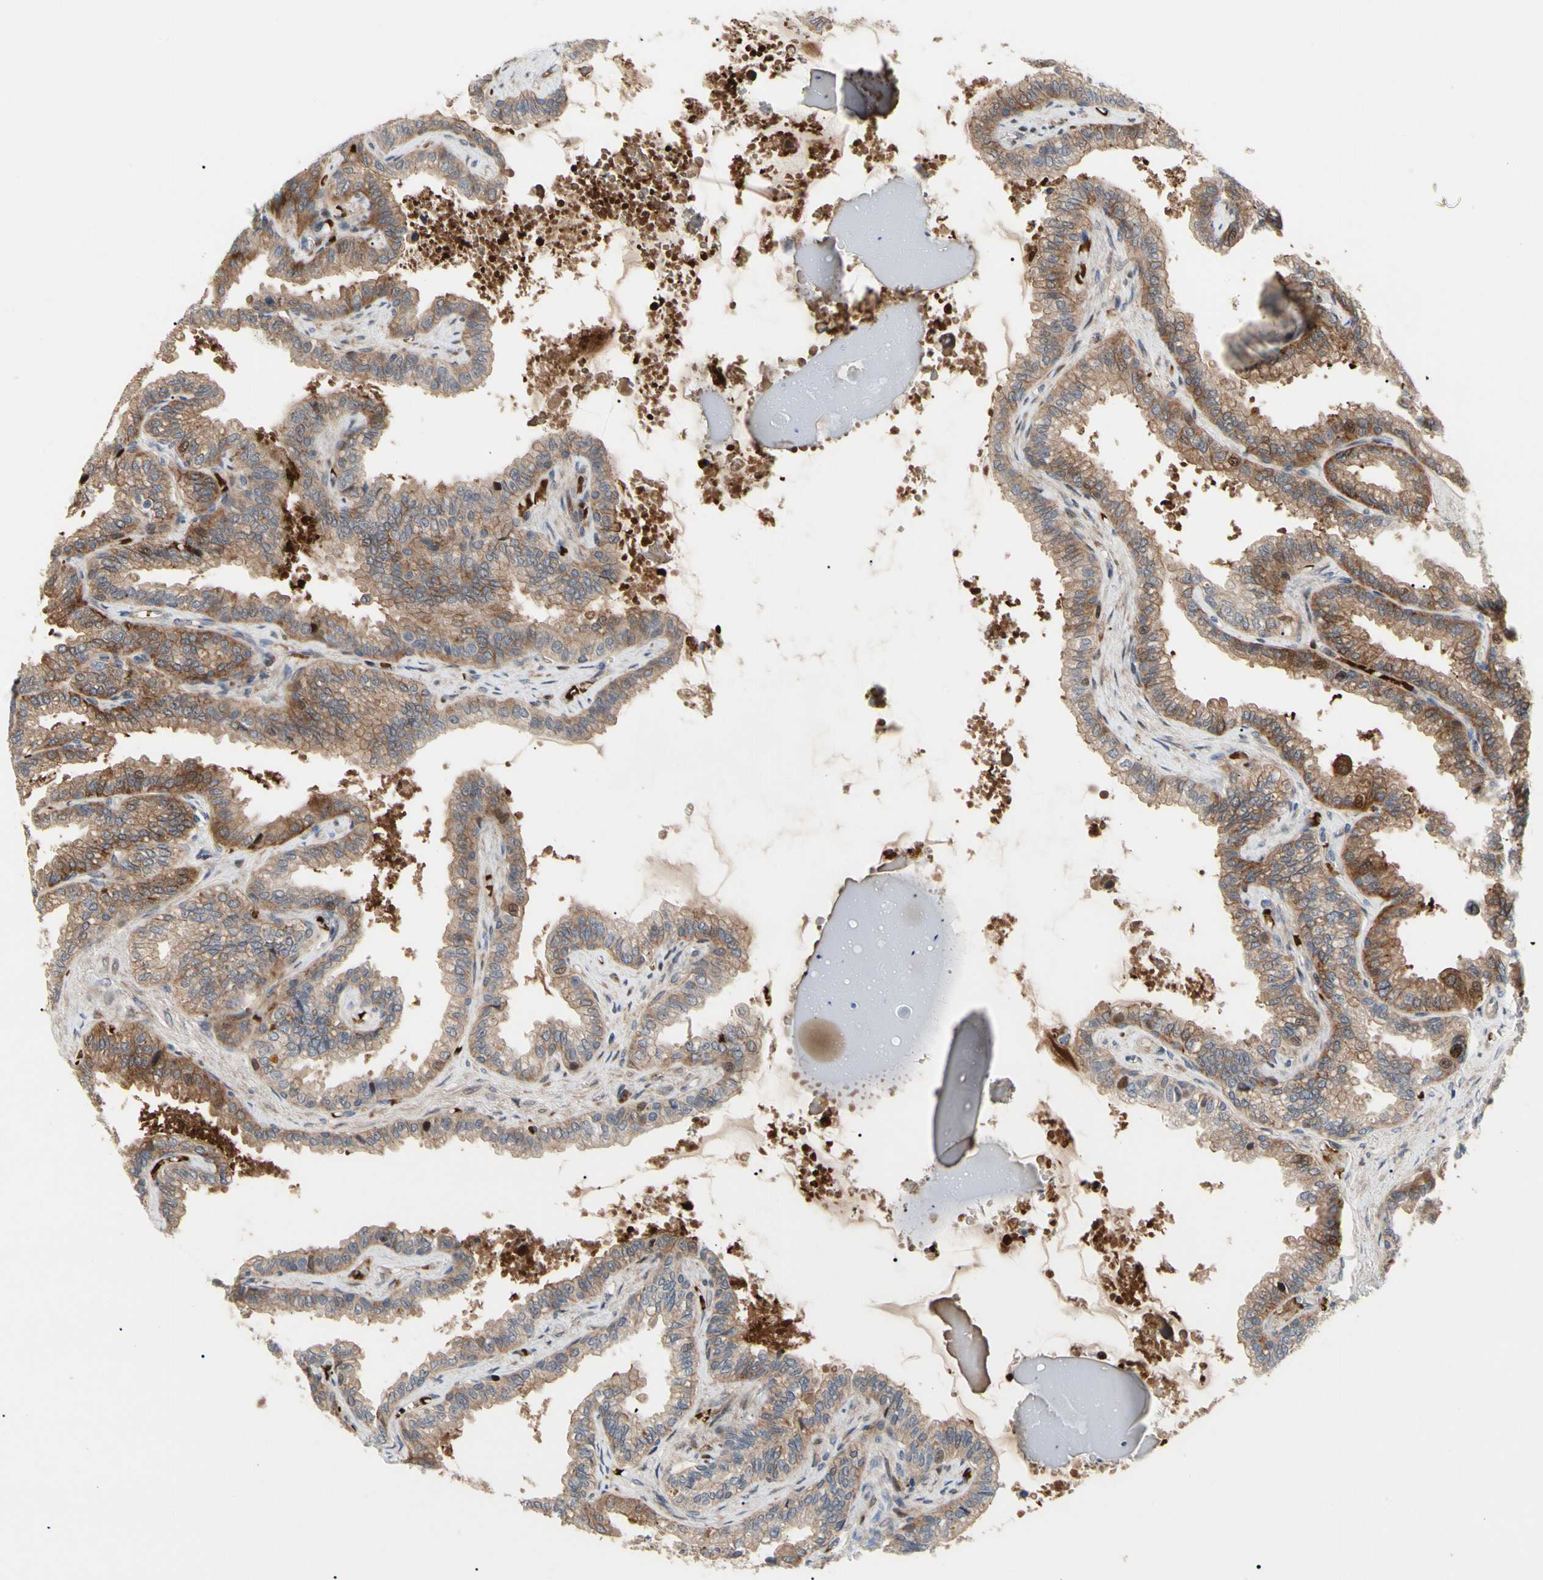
{"staining": {"intensity": "moderate", "quantity": ">75%", "location": "cytoplasmic/membranous,nuclear"}, "tissue": "seminal vesicle", "cell_type": "Glandular cells", "image_type": "normal", "snomed": [{"axis": "morphology", "description": "Normal tissue, NOS"}, {"axis": "topography", "description": "Seminal veicle"}], "caption": "Immunohistochemical staining of unremarkable human seminal vesicle displays moderate cytoplasmic/membranous,nuclear protein staining in about >75% of glandular cells. Nuclei are stained in blue.", "gene": "HMGCR", "patient": {"sex": "male", "age": 46}}